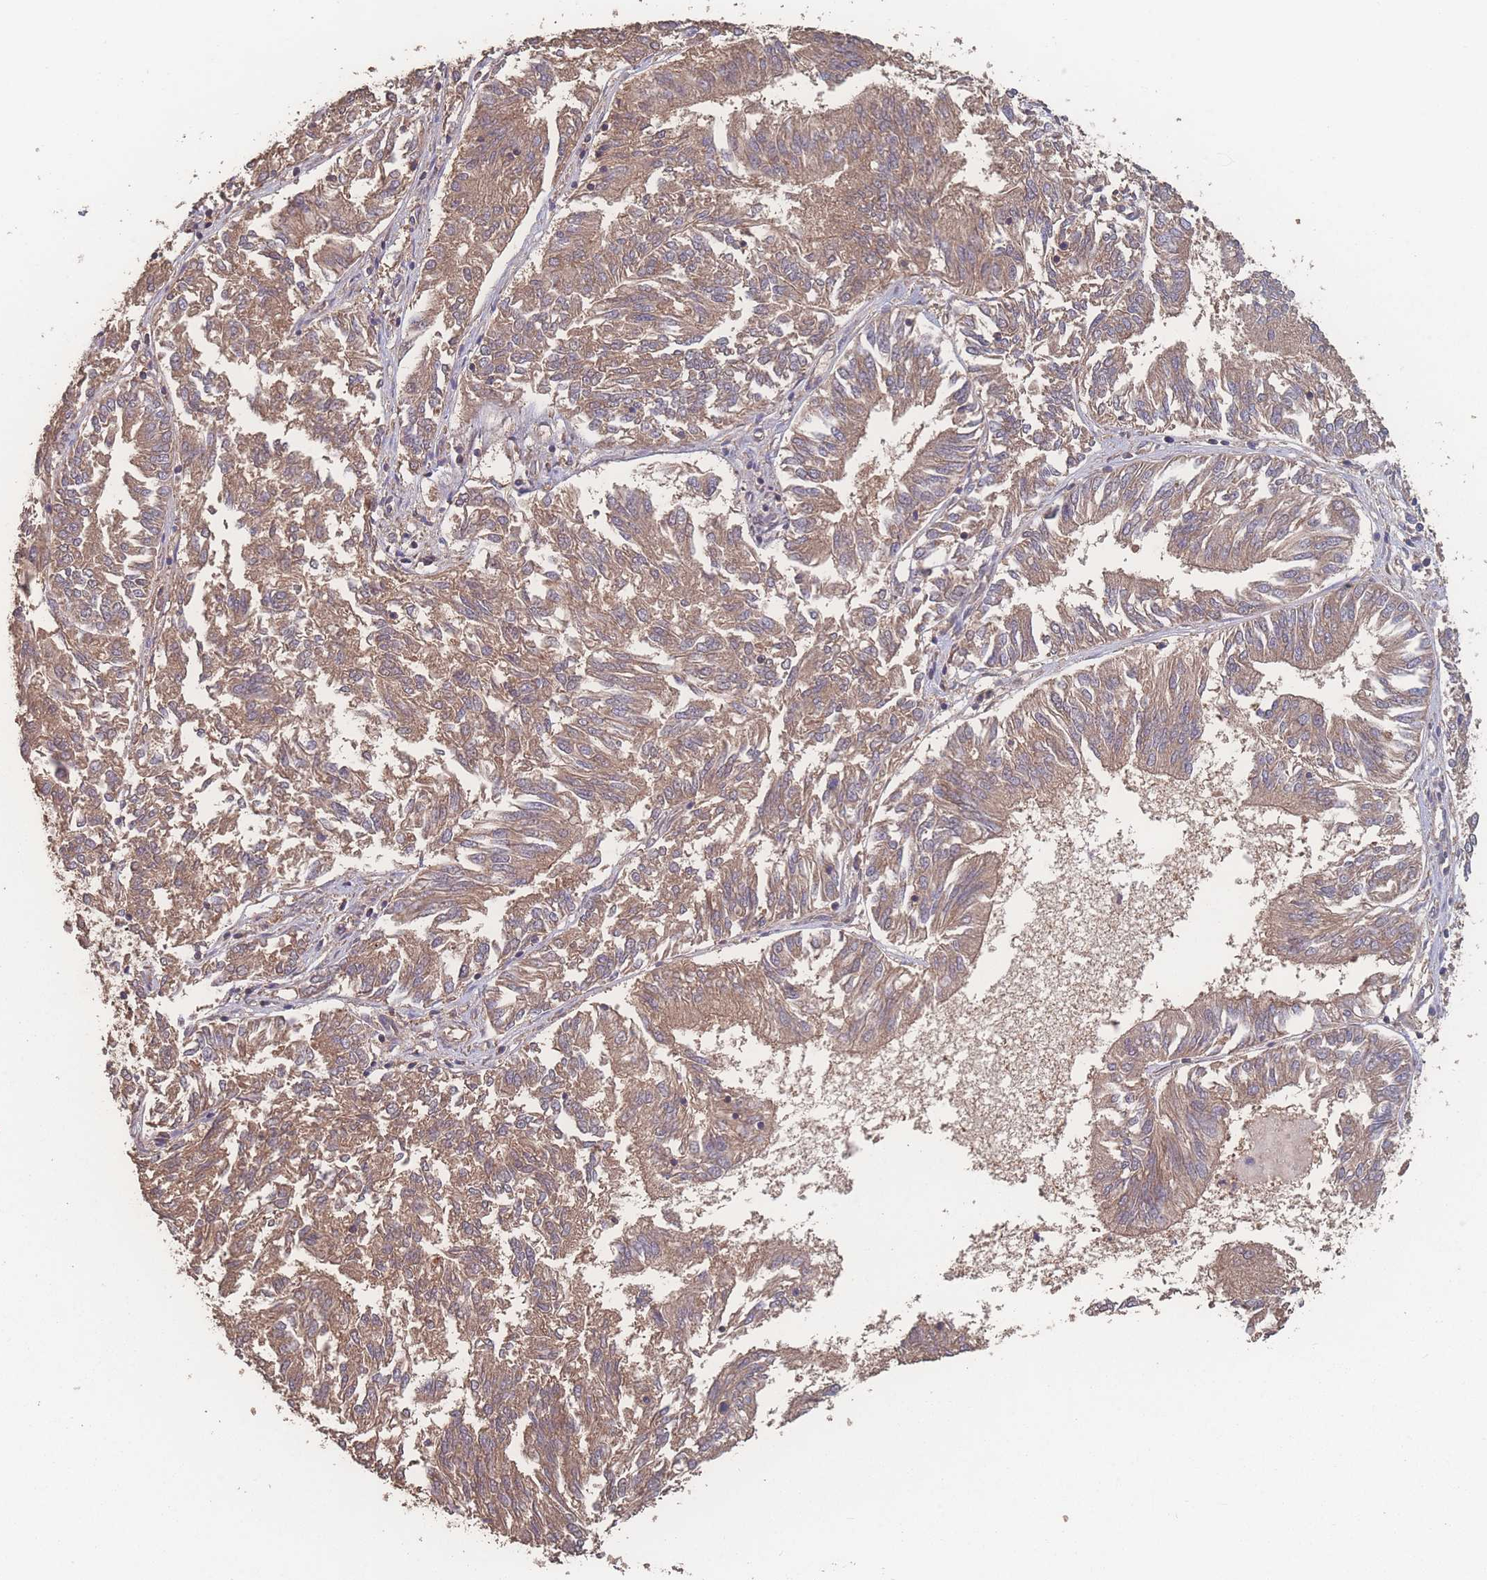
{"staining": {"intensity": "moderate", "quantity": ">75%", "location": "cytoplasmic/membranous"}, "tissue": "endometrial cancer", "cell_type": "Tumor cells", "image_type": "cancer", "snomed": [{"axis": "morphology", "description": "Adenocarcinoma, NOS"}, {"axis": "topography", "description": "Endometrium"}], "caption": "Endometrial cancer (adenocarcinoma) stained with immunohistochemistry displays moderate cytoplasmic/membranous staining in about >75% of tumor cells.", "gene": "ATXN10", "patient": {"sex": "female", "age": 58}}